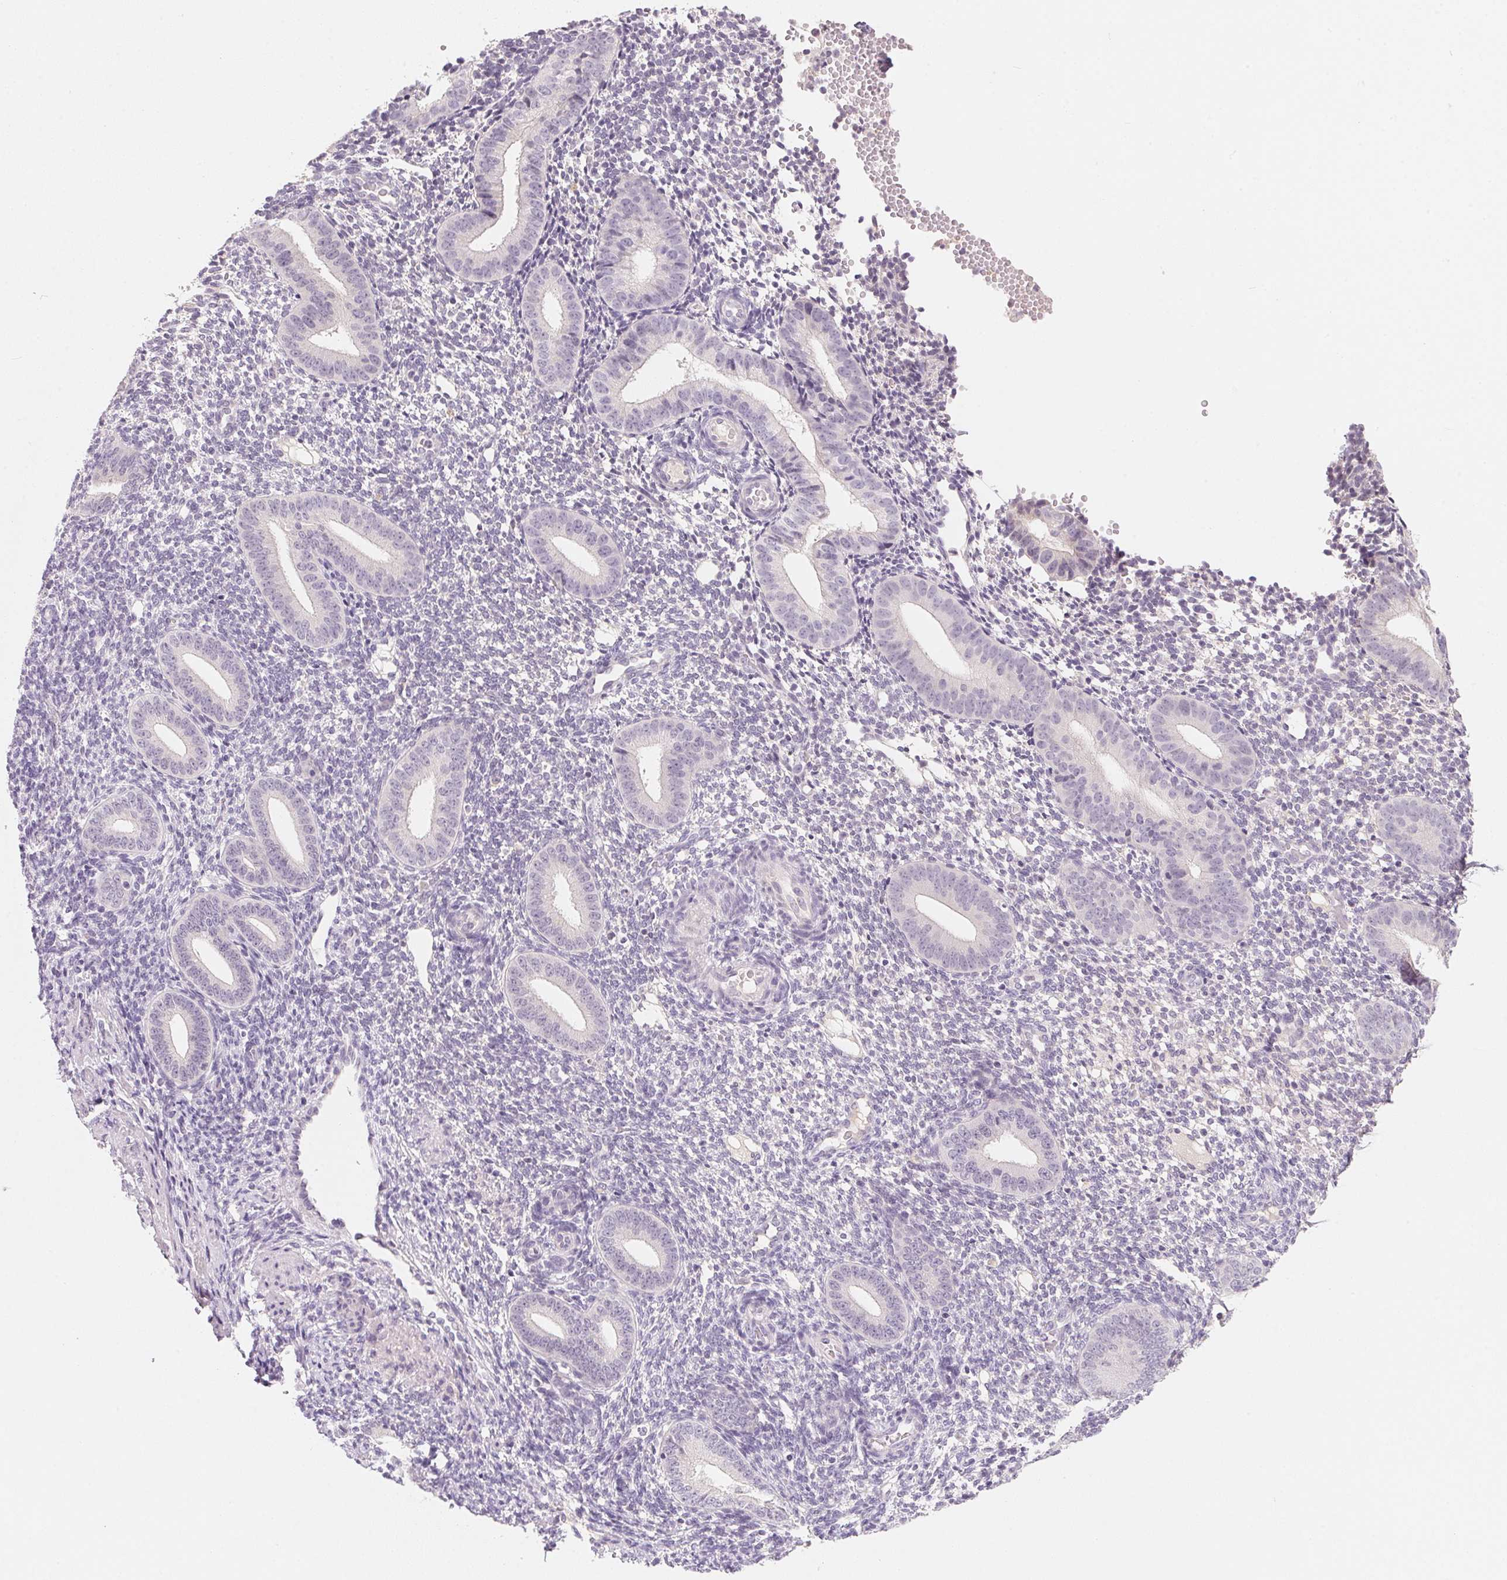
{"staining": {"intensity": "negative", "quantity": "none", "location": "none"}, "tissue": "endometrium", "cell_type": "Cells in endometrial stroma", "image_type": "normal", "snomed": [{"axis": "morphology", "description": "Normal tissue, NOS"}, {"axis": "topography", "description": "Endometrium"}], "caption": "A photomicrograph of human endometrium is negative for staining in cells in endometrial stroma. (DAB immunohistochemistry (IHC) visualized using brightfield microscopy, high magnification).", "gene": "MCOLN3", "patient": {"sex": "female", "age": 40}}